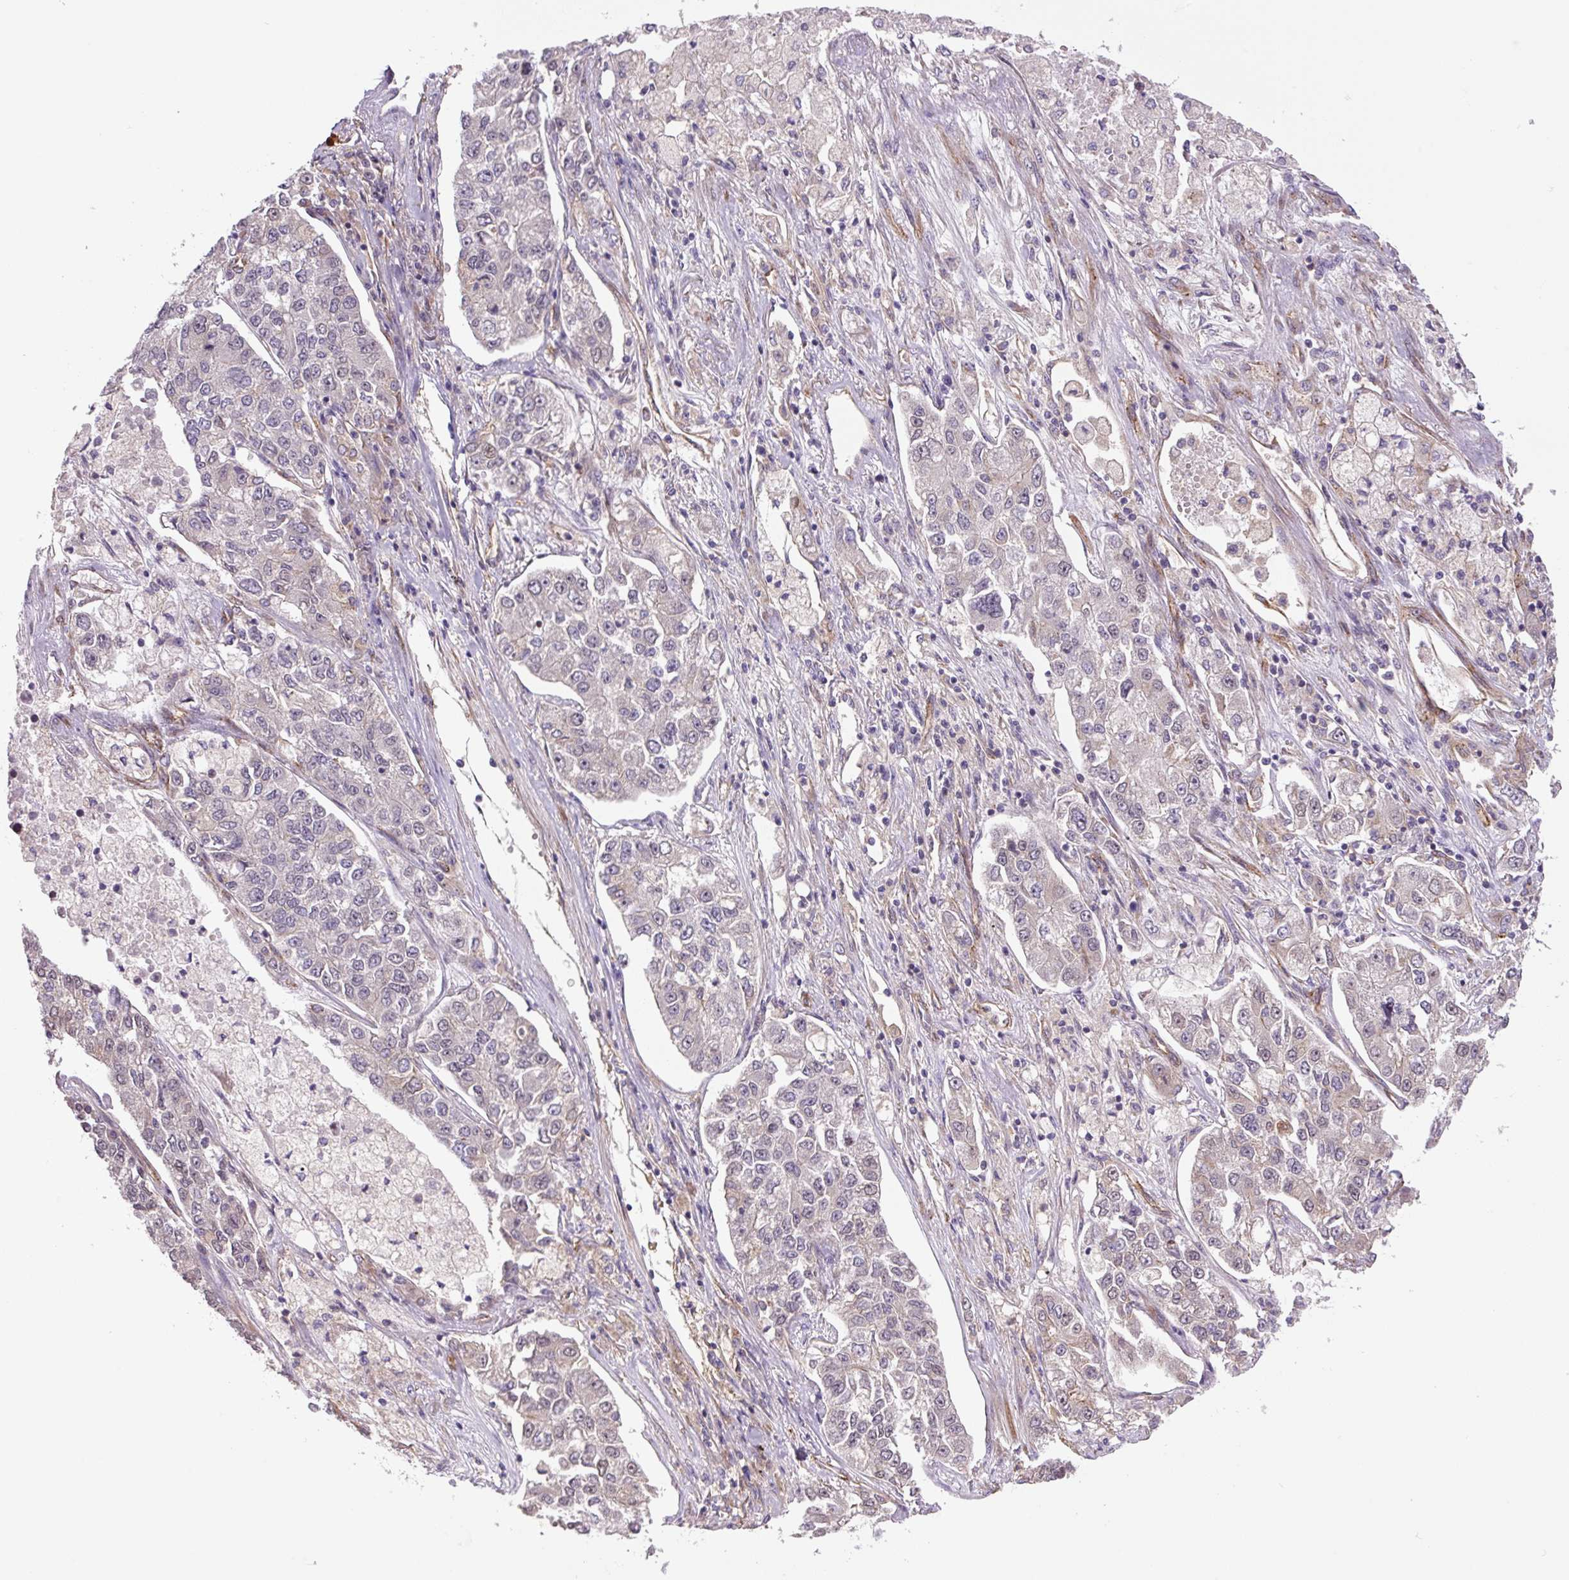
{"staining": {"intensity": "negative", "quantity": "none", "location": "none"}, "tissue": "lung cancer", "cell_type": "Tumor cells", "image_type": "cancer", "snomed": [{"axis": "morphology", "description": "Adenocarcinoma, NOS"}, {"axis": "topography", "description": "Lung"}], "caption": "High power microscopy photomicrograph of an IHC photomicrograph of lung adenocarcinoma, revealing no significant staining in tumor cells.", "gene": "SEPTIN10", "patient": {"sex": "male", "age": 49}}